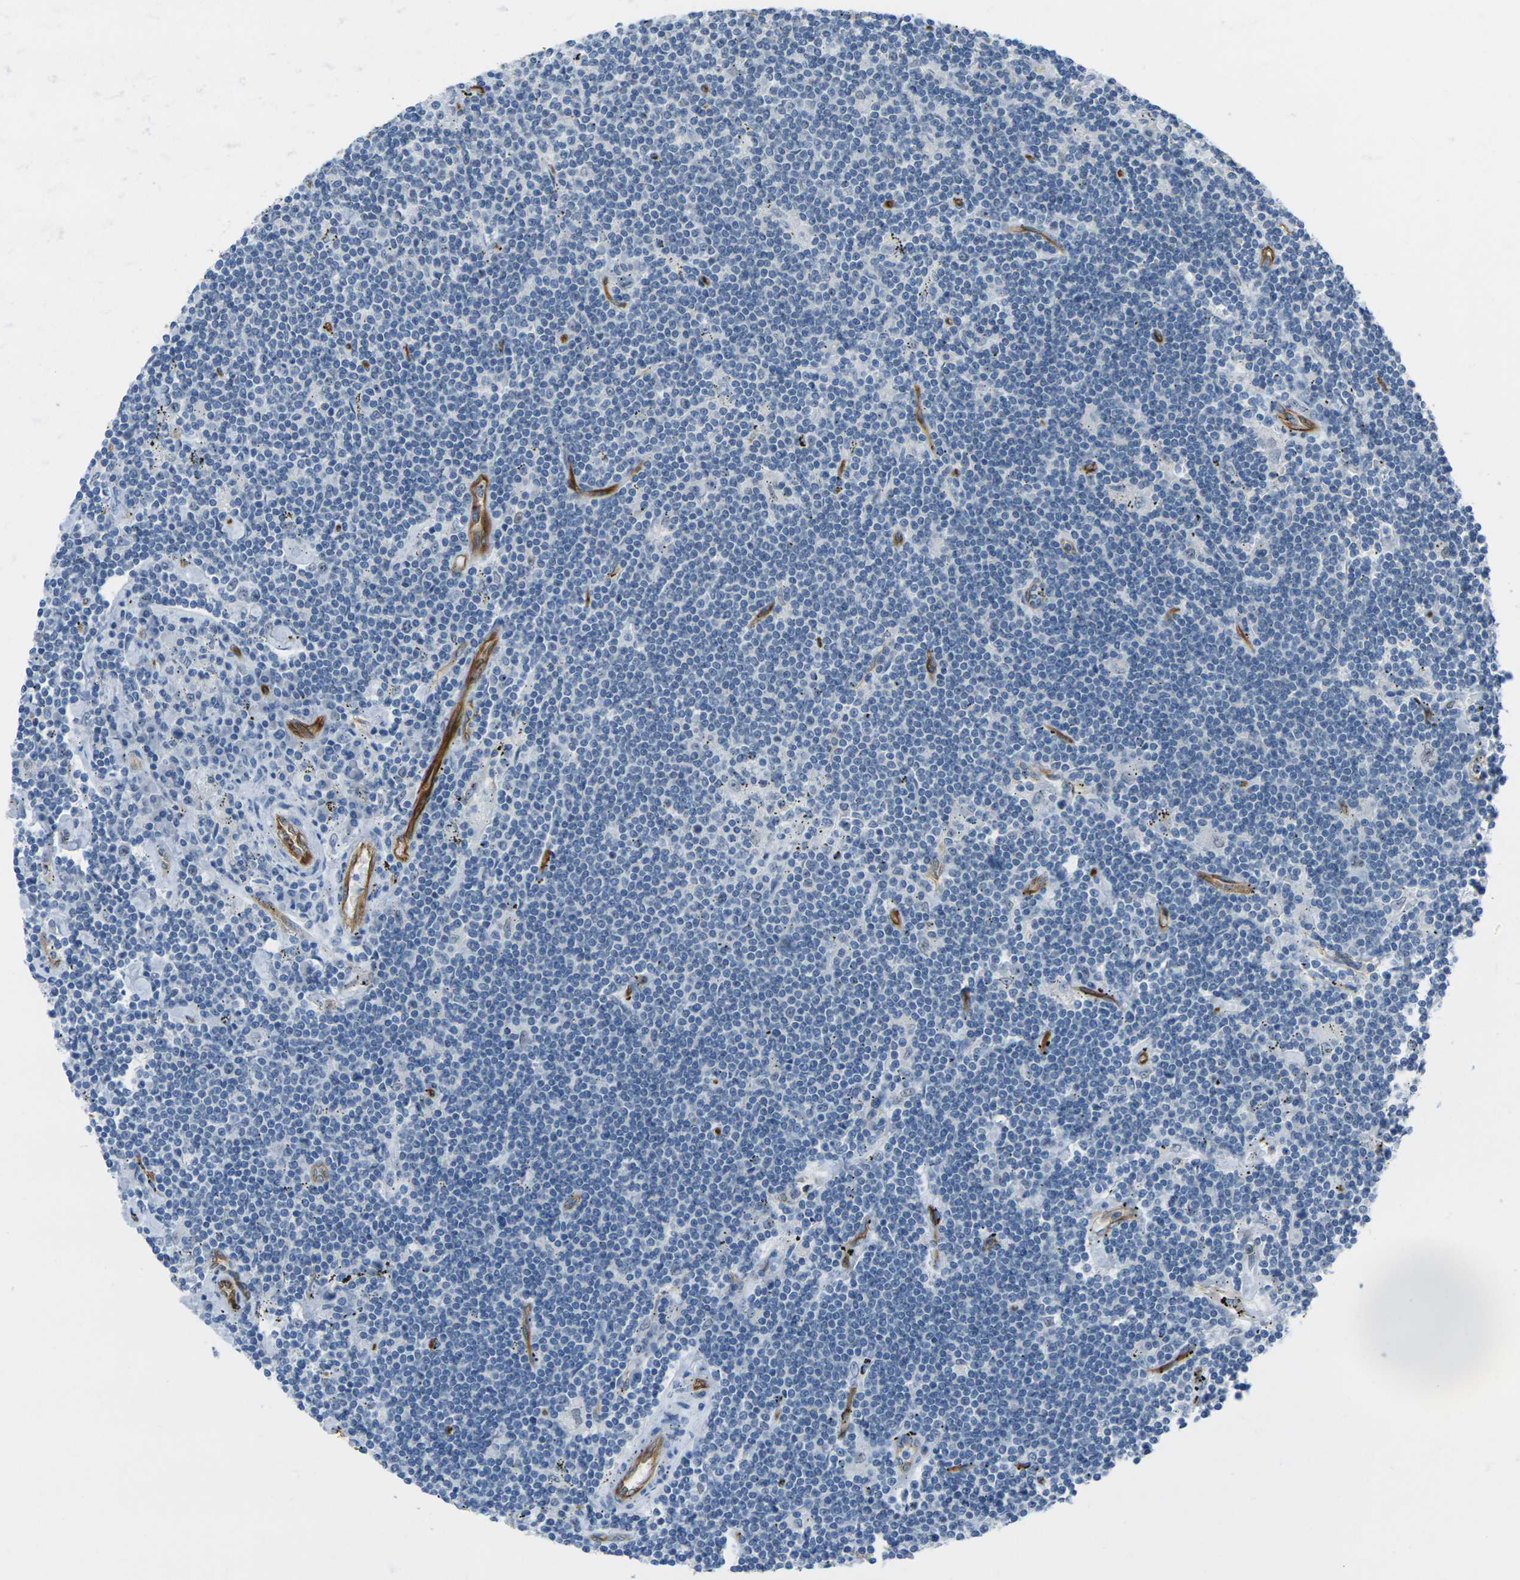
{"staining": {"intensity": "negative", "quantity": "none", "location": "none"}, "tissue": "lymphoma", "cell_type": "Tumor cells", "image_type": "cancer", "snomed": [{"axis": "morphology", "description": "Malignant lymphoma, non-Hodgkin's type, Low grade"}, {"axis": "topography", "description": "Spleen"}], "caption": "There is no significant staining in tumor cells of lymphoma.", "gene": "HSPA12B", "patient": {"sex": "male", "age": 76}}